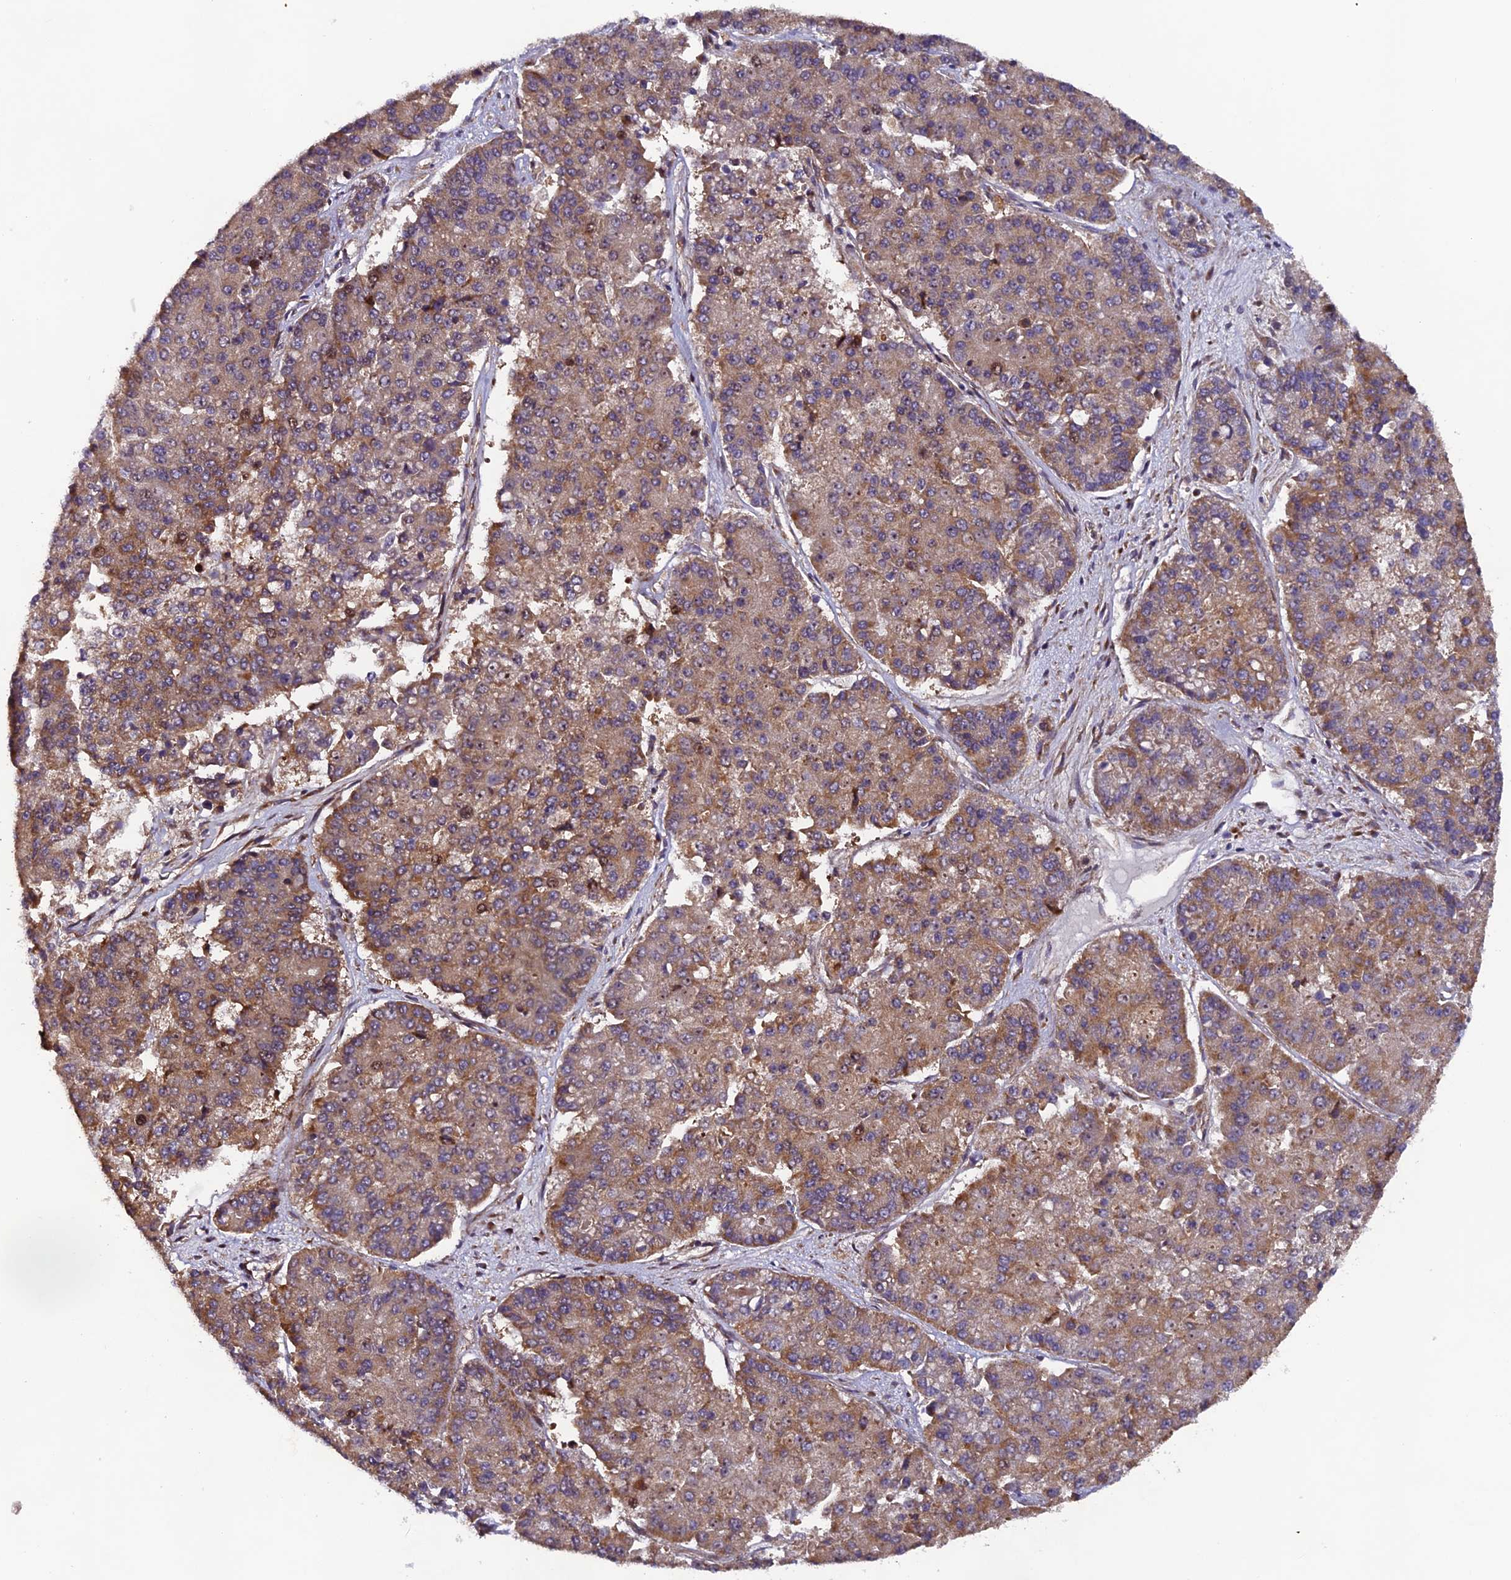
{"staining": {"intensity": "moderate", "quantity": ">75%", "location": "cytoplasmic/membranous"}, "tissue": "pancreatic cancer", "cell_type": "Tumor cells", "image_type": "cancer", "snomed": [{"axis": "morphology", "description": "Adenocarcinoma, NOS"}, {"axis": "topography", "description": "Pancreas"}], "caption": "Protein staining reveals moderate cytoplasmic/membranous expression in approximately >75% of tumor cells in adenocarcinoma (pancreatic).", "gene": "RAB28", "patient": {"sex": "male", "age": 50}}